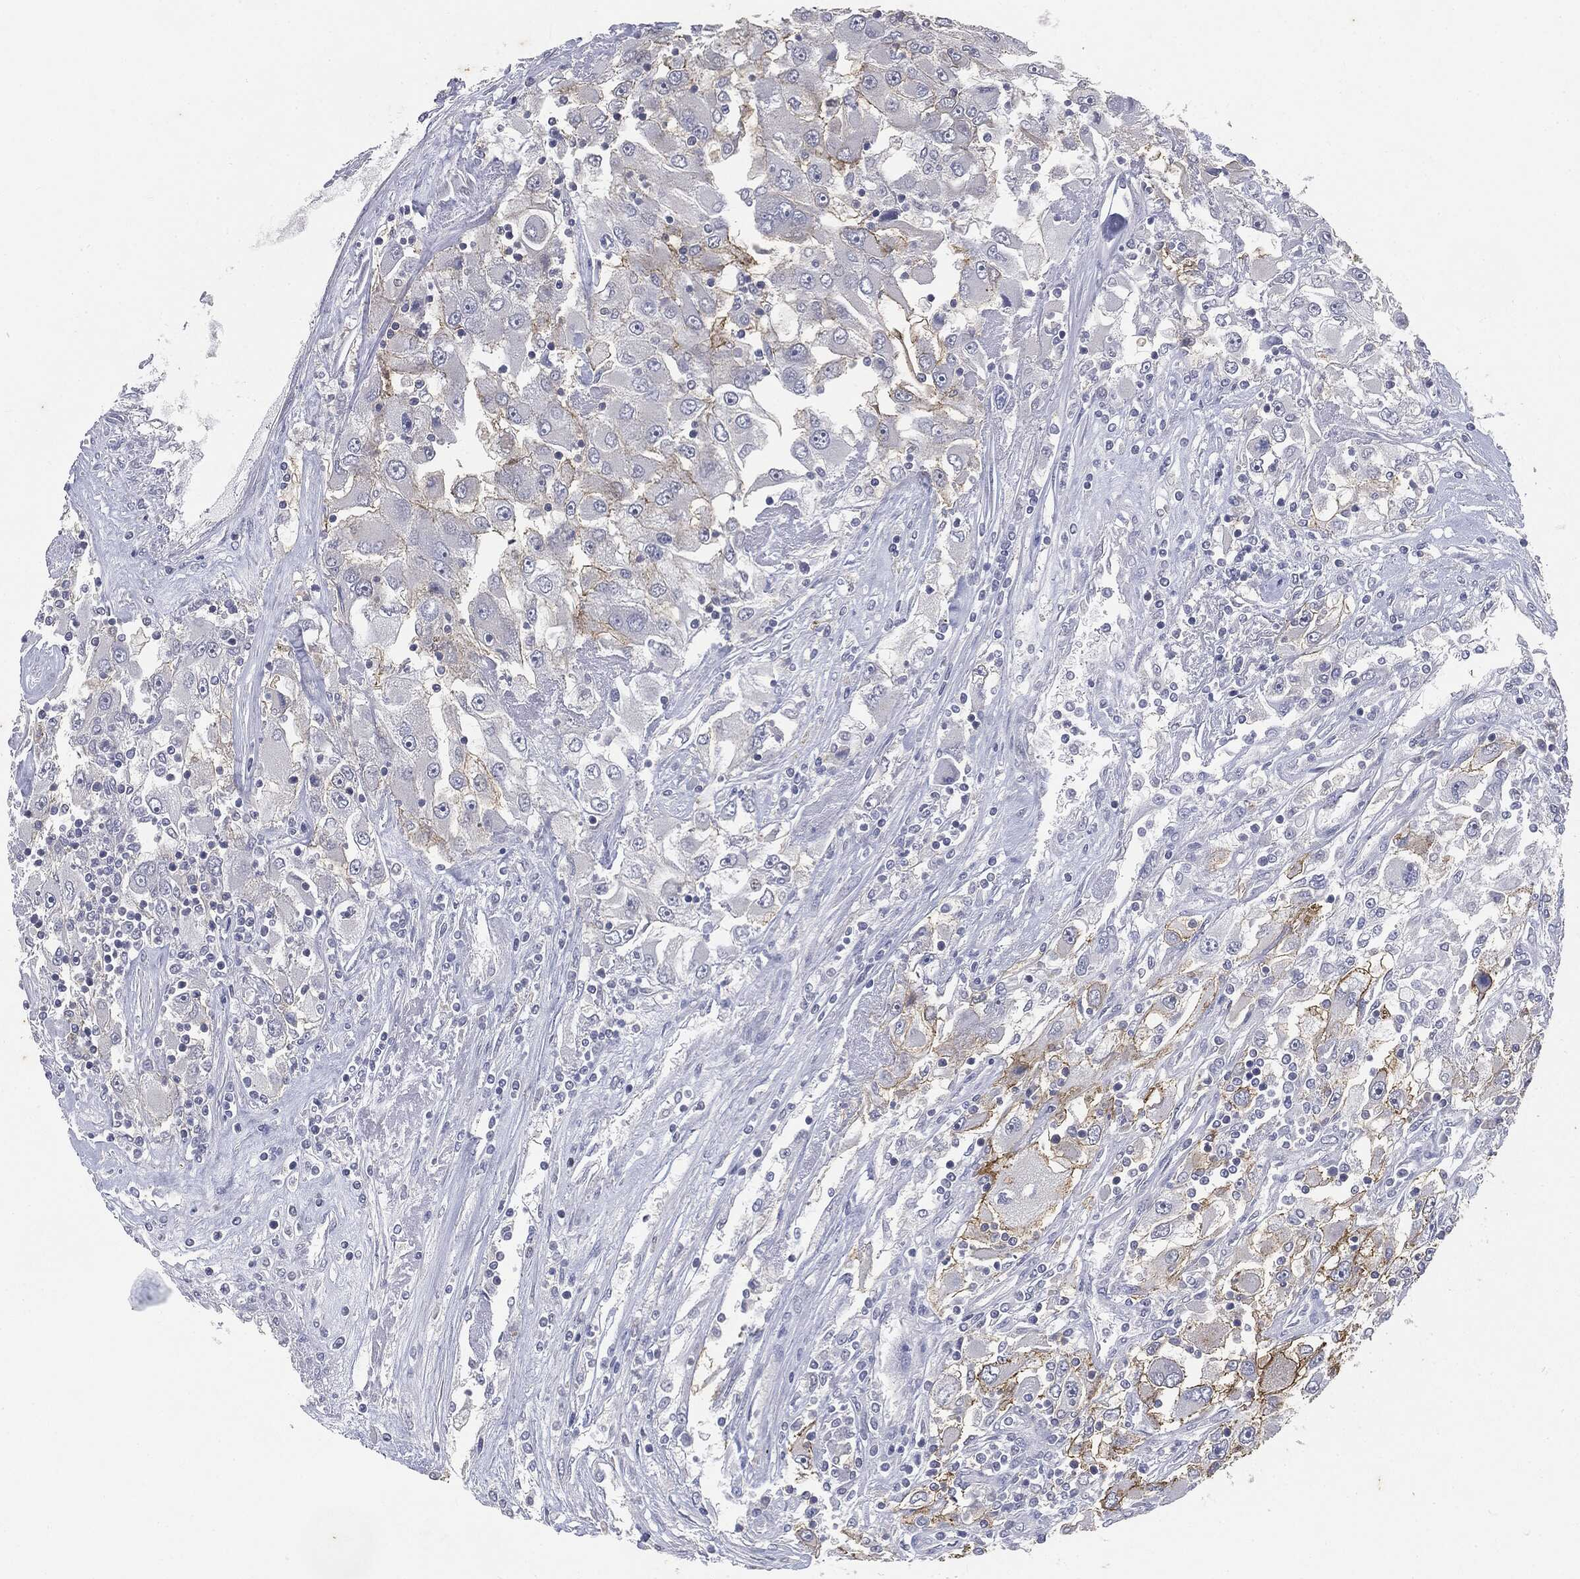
{"staining": {"intensity": "strong", "quantity": "<25%", "location": "cytoplasmic/membranous"}, "tissue": "renal cancer", "cell_type": "Tumor cells", "image_type": "cancer", "snomed": [{"axis": "morphology", "description": "Adenocarcinoma, NOS"}, {"axis": "topography", "description": "Kidney"}], "caption": "The histopathology image exhibits staining of adenocarcinoma (renal), revealing strong cytoplasmic/membranous protein expression (brown color) within tumor cells.", "gene": "SLC2A2", "patient": {"sex": "female", "age": 52}}